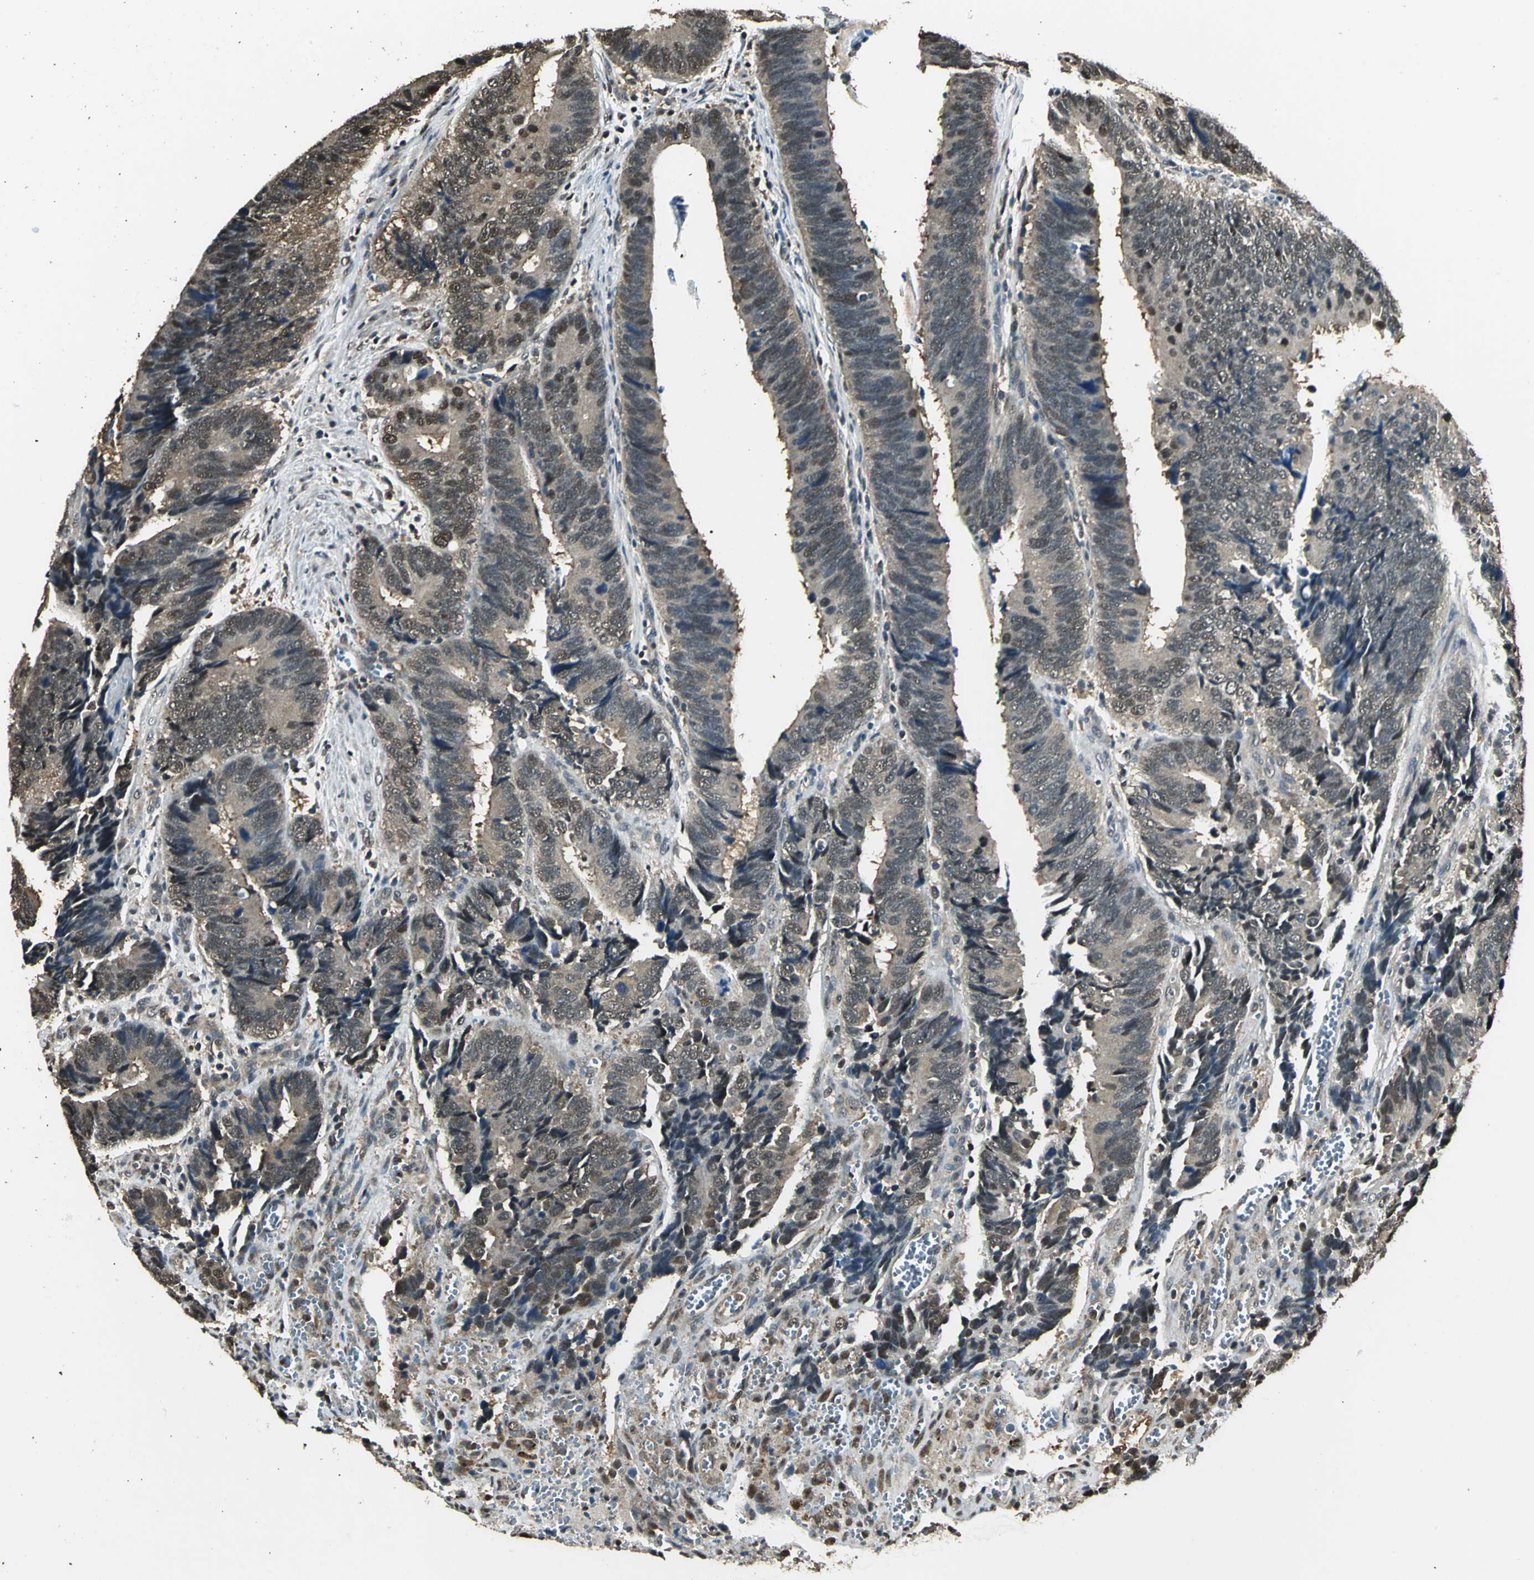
{"staining": {"intensity": "moderate", "quantity": "25%-75%", "location": "cytoplasmic/membranous,nuclear"}, "tissue": "colorectal cancer", "cell_type": "Tumor cells", "image_type": "cancer", "snomed": [{"axis": "morphology", "description": "Adenocarcinoma, NOS"}, {"axis": "topography", "description": "Colon"}], "caption": "Immunohistochemical staining of human colorectal adenocarcinoma demonstrates moderate cytoplasmic/membranous and nuclear protein staining in about 25%-75% of tumor cells.", "gene": "PPP1R13L", "patient": {"sex": "male", "age": 72}}